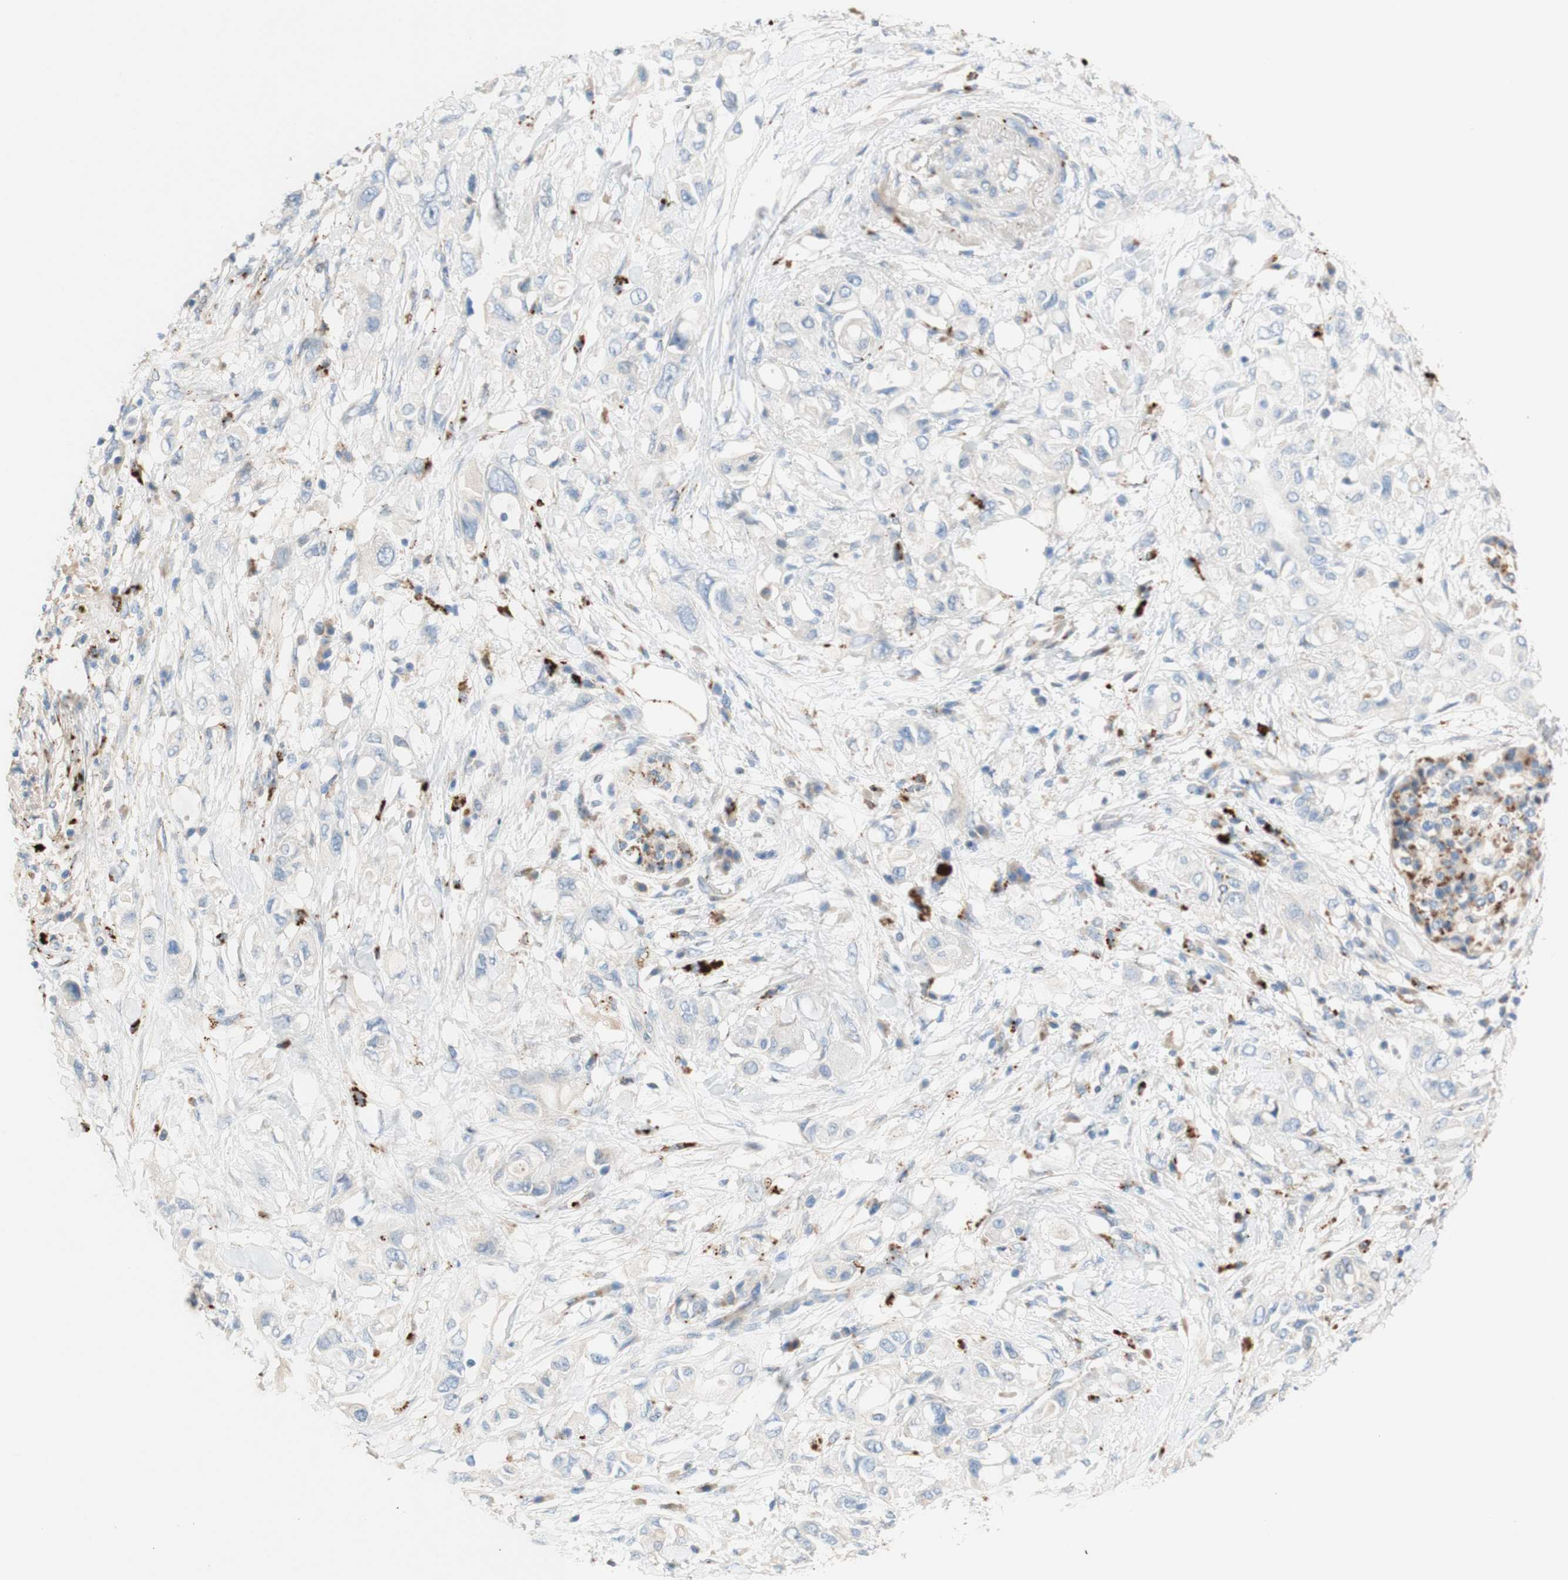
{"staining": {"intensity": "weak", "quantity": ">75%", "location": "cytoplasmic/membranous"}, "tissue": "pancreatic cancer", "cell_type": "Tumor cells", "image_type": "cancer", "snomed": [{"axis": "morphology", "description": "Adenocarcinoma, NOS"}, {"axis": "topography", "description": "Pancreas"}], "caption": "Brown immunohistochemical staining in human adenocarcinoma (pancreatic) reveals weak cytoplasmic/membranous expression in approximately >75% of tumor cells. Immunohistochemistry (ihc) stains the protein in brown and the nuclei are stained blue.", "gene": "PTPN21", "patient": {"sex": "female", "age": 56}}